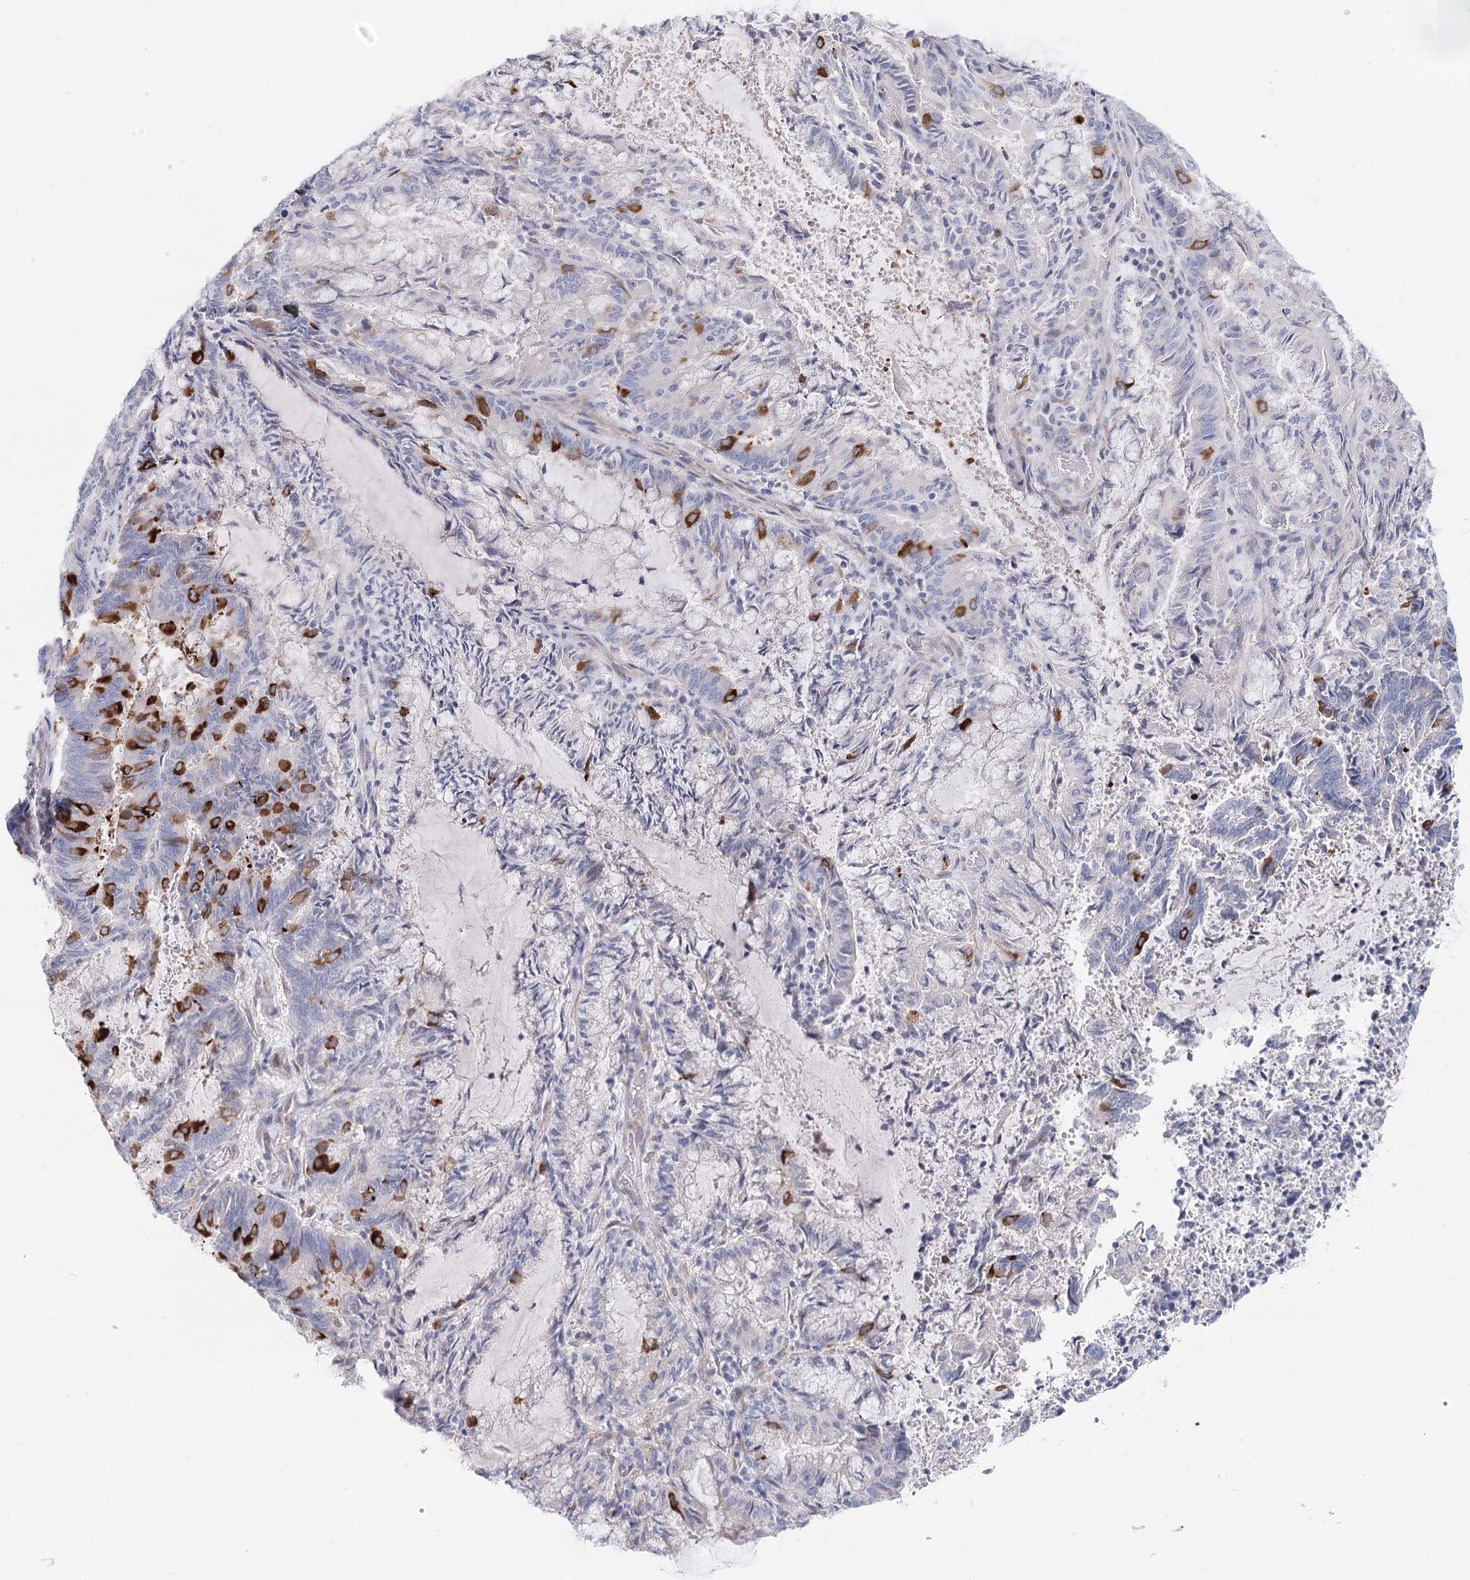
{"staining": {"intensity": "strong", "quantity": "<25%", "location": "cytoplasmic/membranous"}, "tissue": "endometrial cancer", "cell_type": "Tumor cells", "image_type": "cancer", "snomed": [{"axis": "morphology", "description": "Adenocarcinoma, NOS"}, {"axis": "topography", "description": "Endometrium"}], "caption": "About <25% of tumor cells in endometrial cancer show strong cytoplasmic/membranous protein staining as visualized by brown immunohistochemical staining.", "gene": "TEX12", "patient": {"sex": "female", "age": 80}}